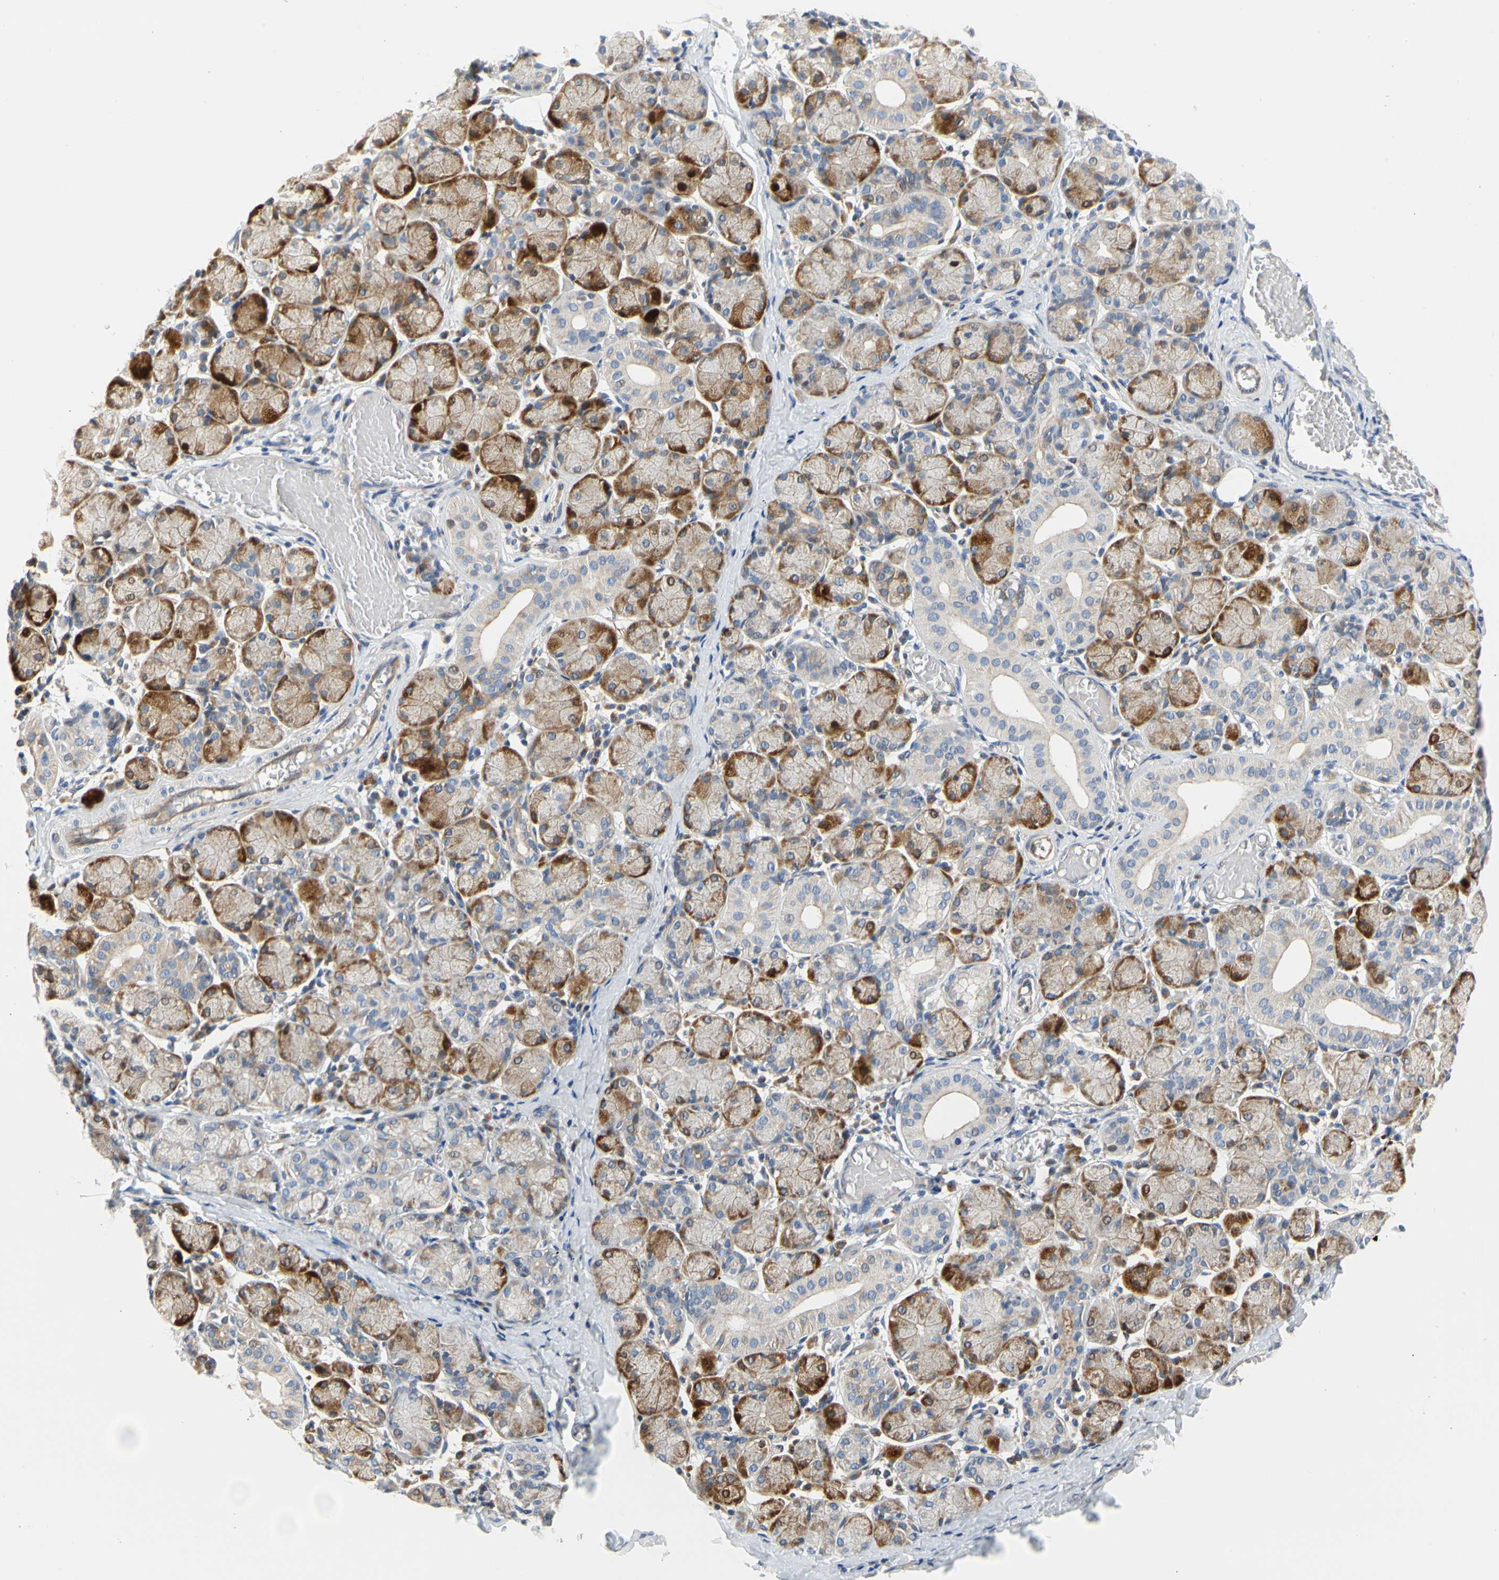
{"staining": {"intensity": "moderate", "quantity": "25%-75%", "location": "cytoplasmic/membranous"}, "tissue": "salivary gland", "cell_type": "Glandular cells", "image_type": "normal", "snomed": [{"axis": "morphology", "description": "Normal tissue, NOS"}, {"axis": "topography", "description": "Salivary gland"}], "caption": "A high-resolution image shows IHC staining of unremarkable salivary gland, which demonstrates moderate cytoplasmic/membranous expression in about 25%-75% of glandular cells.", "gene": "ZNF236", "patient": {"sex": "female", "age": 24}}